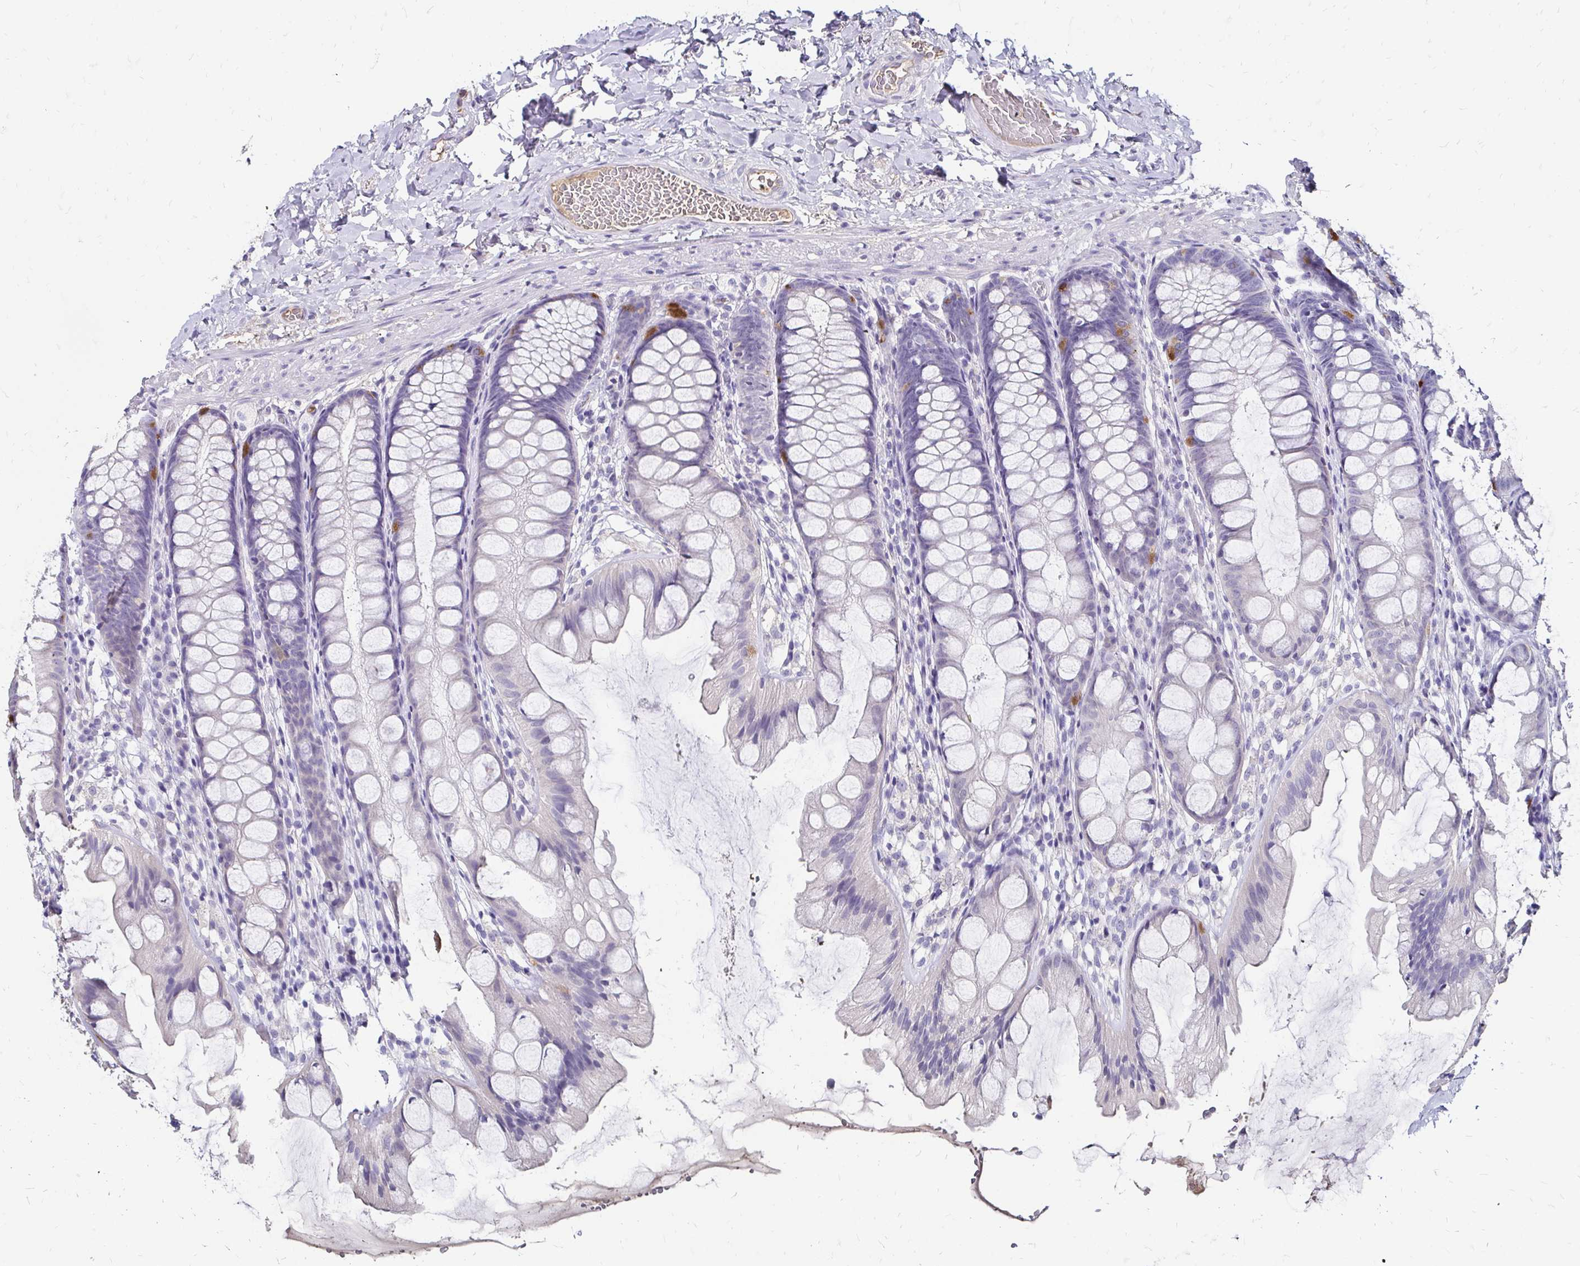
{"staining": {"intensity": "negative", "quantity": "none", "location": "none"}, "tissue": "colon", "cell_type": "Endothelial cells", "image_type": "normal", "snomed": [{"axis": "morphology", "description": "Normal tissue, NOS"}, {"axis": "topography", "description": "Colon"}], "caption": "DAB immunohistochemical staining of unremarkable human colon demonstrates no significant expression in endothelial cells.", "gene": "SCG3", "patient": {"sex": "male", "age": 47}}